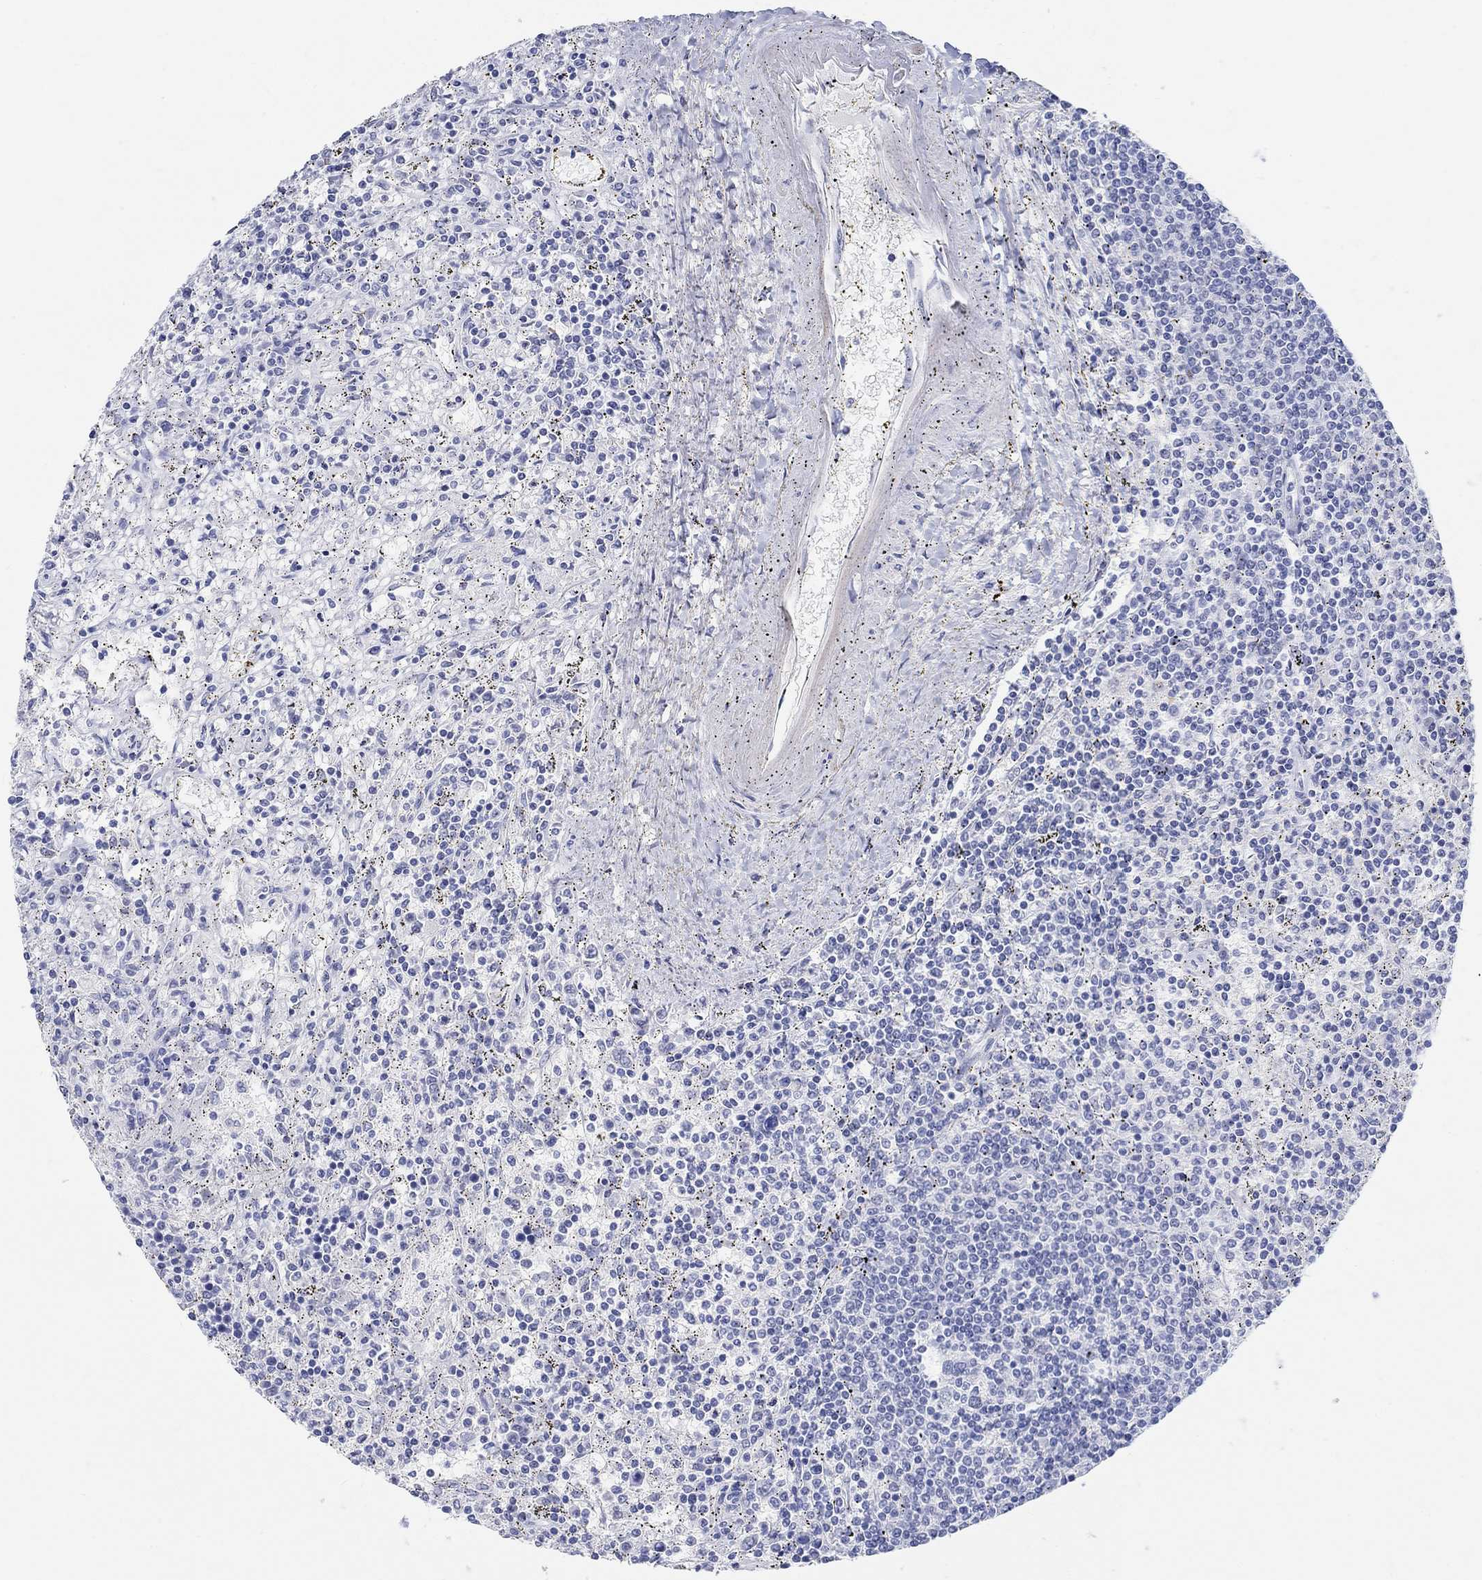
{"staining": {"intensity": "negative", "quantity": "none", "location": "none"}, "tissue": "lymphoma", "cell_type": "Tumor cells", "image_type": "cancer", "snomed": [{"axis": "morphology", "description": "Malignant lymphoma, non-Hodgkin's type, Low grade"}, {"axis": "topography", "description": "Spleen"}], "caption": "Low-grade malignant lymphoma, non-Hodgkin's type stained for a protein using immunohistochemistry exhibits no expression tumor cells.", "gene": "GRIA3", "patient": {"sex": "male", "age": 62}}